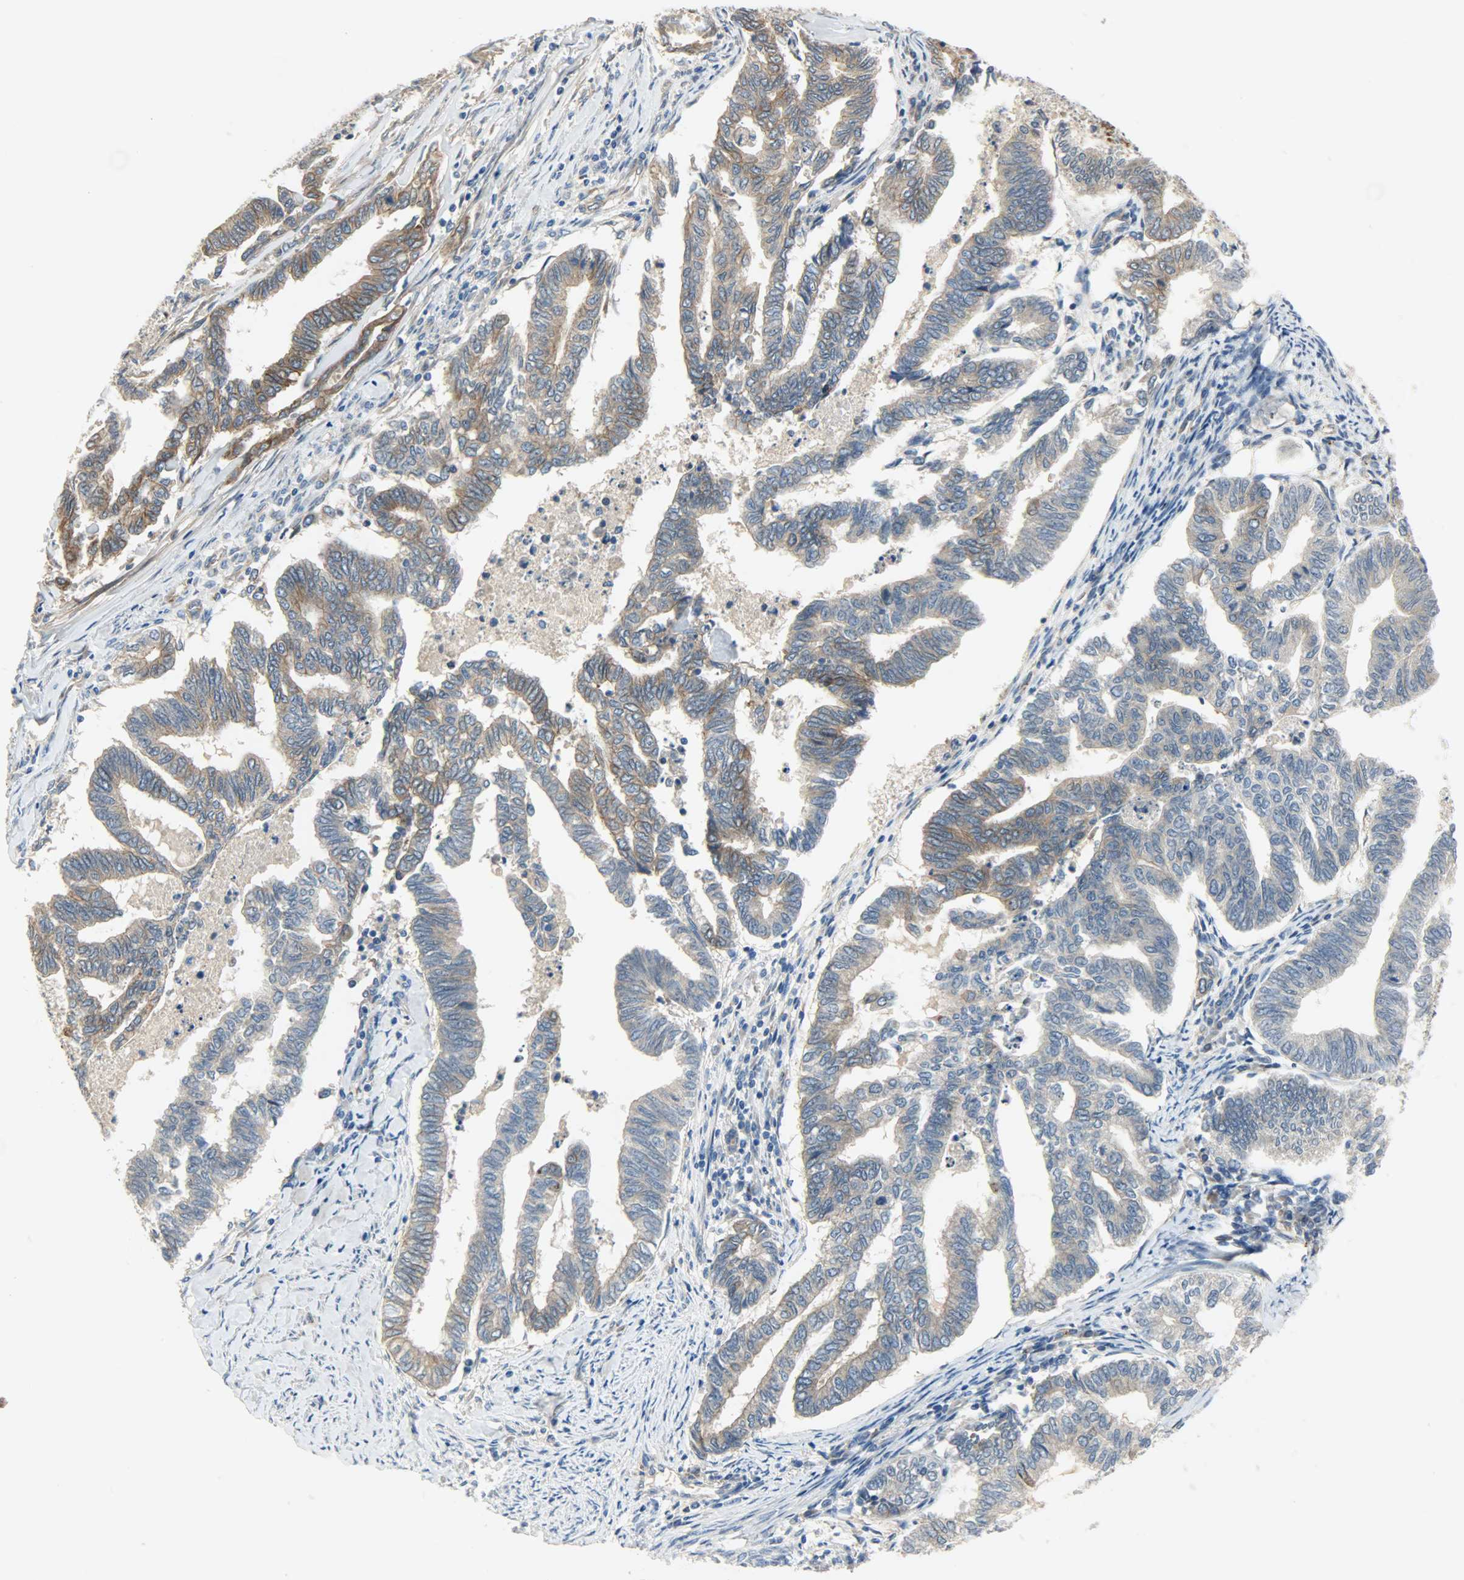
{"staining": {"intensity": "moderate", "quantity": ">75%", "location": "cytoplasmic/membranous"}, "tissue": "endometrial cancer", "cell_type": "Tumor cells", "image_type": "cancer", "snomed": [{"axis": "morphology", "description": "Adenocarcinoma, NOS"}, {"axis": "topography", "description": "Endometrium"}], "caption": "Human adenocarcinoma (endometrial) stained with a brown dye reveals moderate cytoplasmic/membranous positive expression in approximately >75% of tumor cells.", "gene": "KIAA1217", "patient": {"sex": "female", "age": 79}}